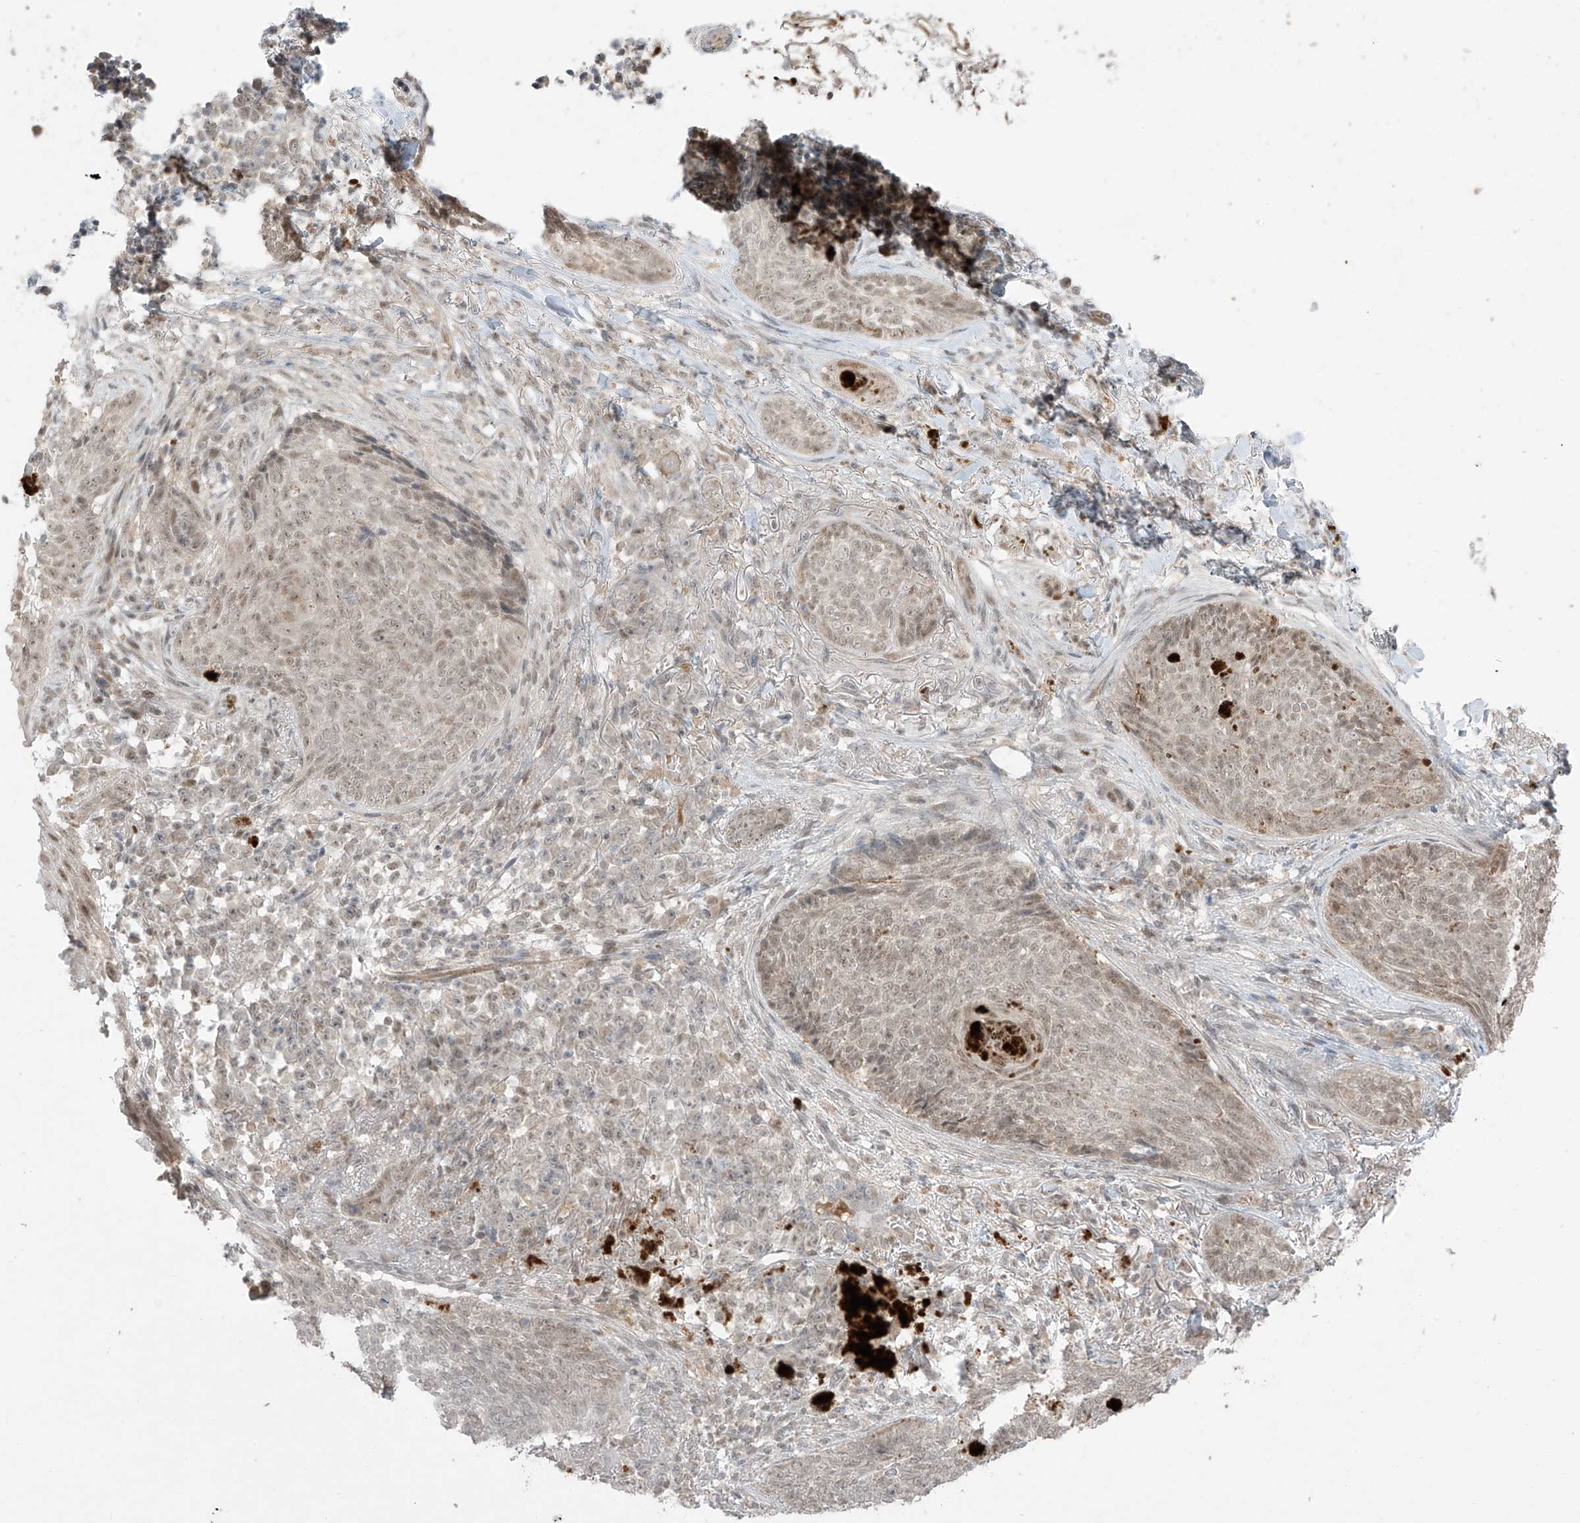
{"staining": {"intensity": "weak", "quantity": ">75%", "location": "nuclear"}, "tissue": "skin cancer", "cell_type": "Tumor cells", "image_type": "cancer", "snomed": [{"axis": "morphology", "description": "Basal cell carcinoma"}, {"axis": "topography", "description": "Skin"}], "caption": "Immunohistochemical staining of skin cancer shows low levels of weak nuclear protein expression in approximately >75% of tumor cells.", "gene": "OGT", "patient": {"sex": "male", "age": 85}}